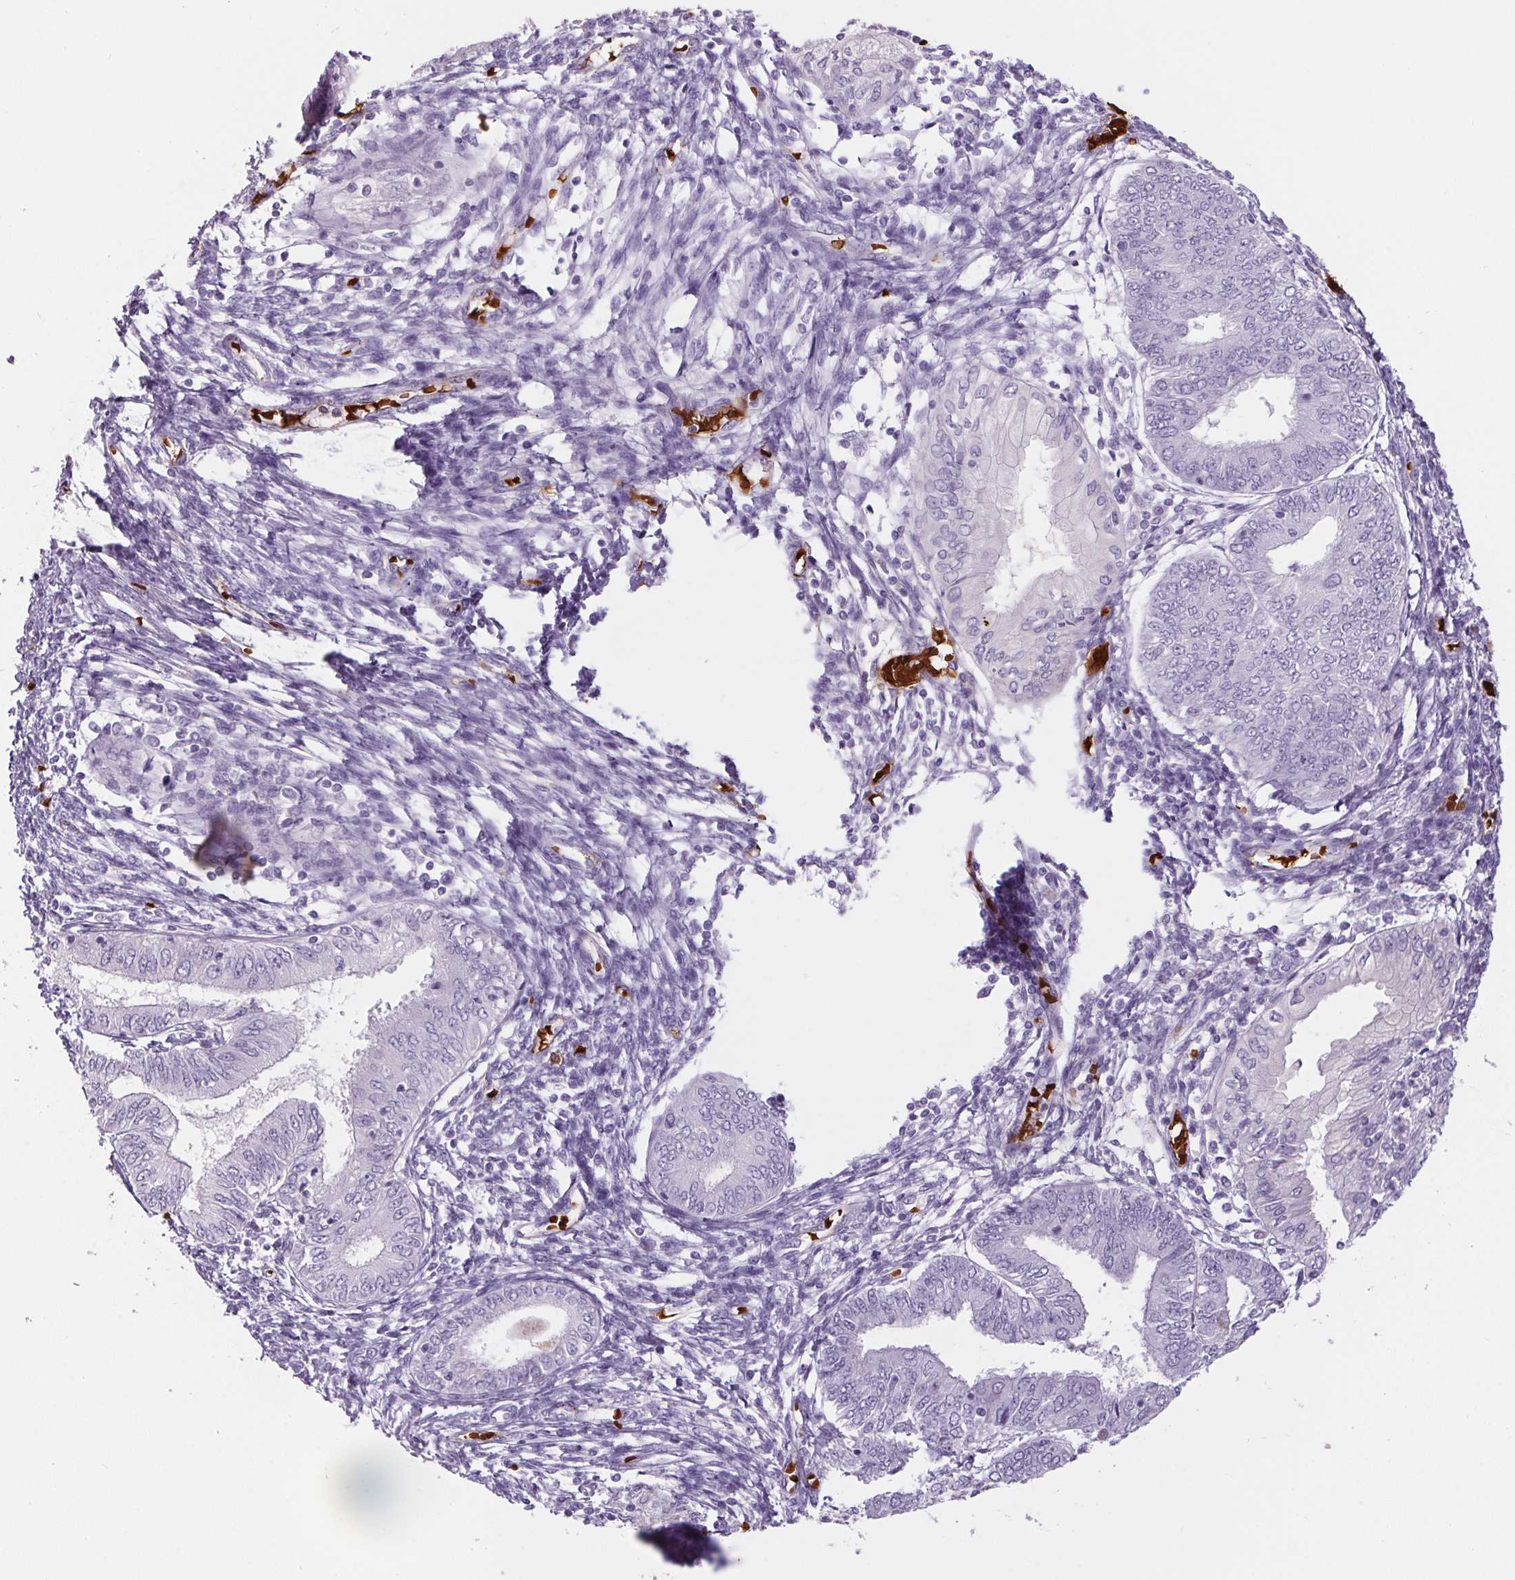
{"staining": {"intensity": "negative", "quantity": "none", "location": "none"}, "tissue": "endometrial cancer", "cell_type": "Tumor cells", "image_type": "cancer", "snomed": [{"axis": "morphology", "description": "Adenocarcinoma, NOS"}, {"axis": "topography", "description": "Endometrium"}], "caption": "The immunohistochemistry photomicrograph has no significant positivity in tumor cells of endometrial cancer (adenocarcinoma) tissue. Nuclei are stained in blue.", "gene": "HBQ1", "patient": {"sex": "female", "age": 68}}